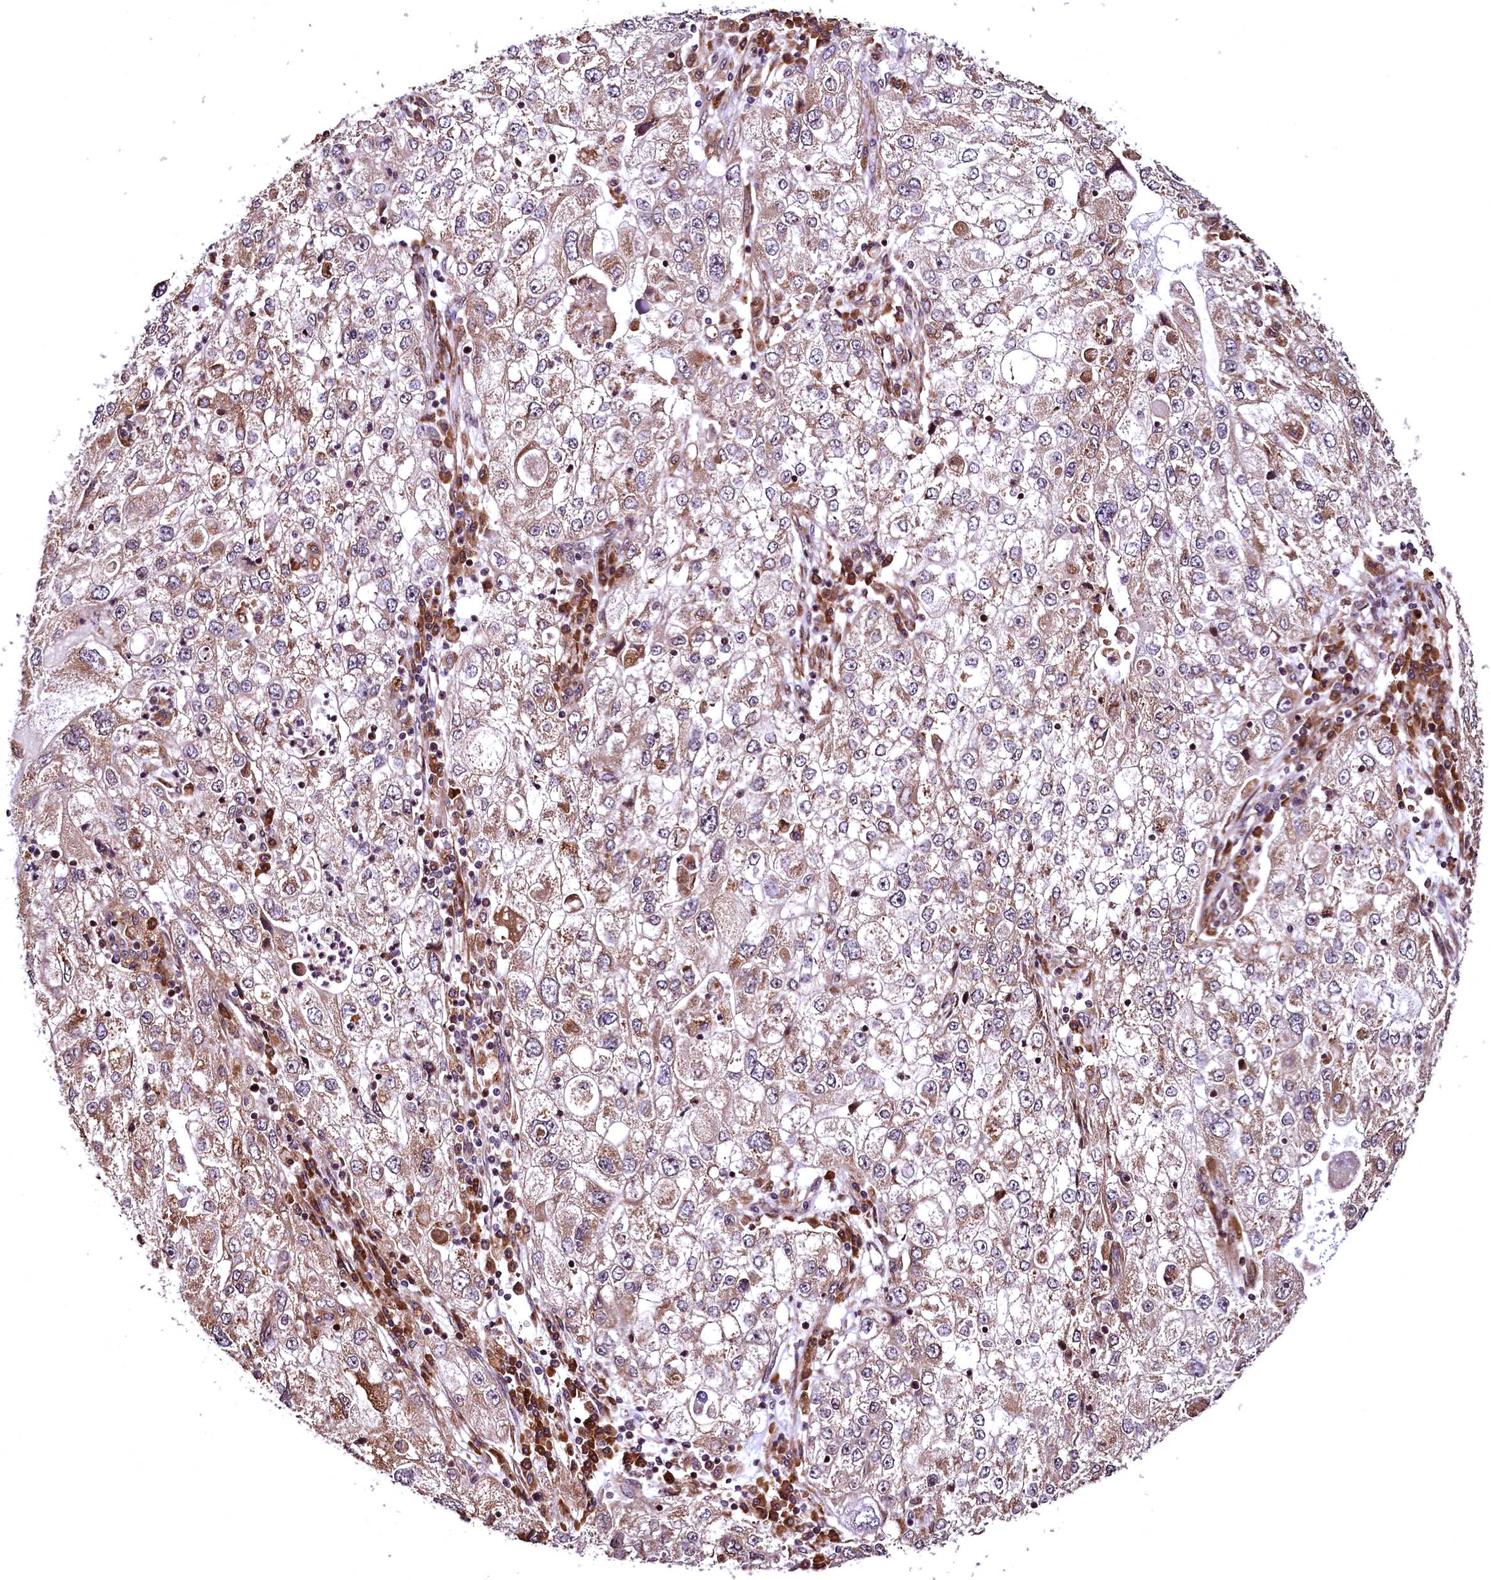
{"staining": {"intensity": "moderate", "quantity": "<25%", "location": "cytoplasmic/membranous"}, "tissue": "endometrial cancer", "cell_type": "Tumor cells", "image_type": "cancer", "snomed": [{"axis": "morphology", "description": "Adenocarcinoma, NOS"}, {"axis": "topography", "description": "Endometrium"}], "caption": "Endometrial cancer stained with DAB IHC shows low levels of moderate cytoplasmic/membranous expression in approximately <25% of tumor cells.", "gene": "PDS5B", "patient": {"sex": "female", "age": 49}}